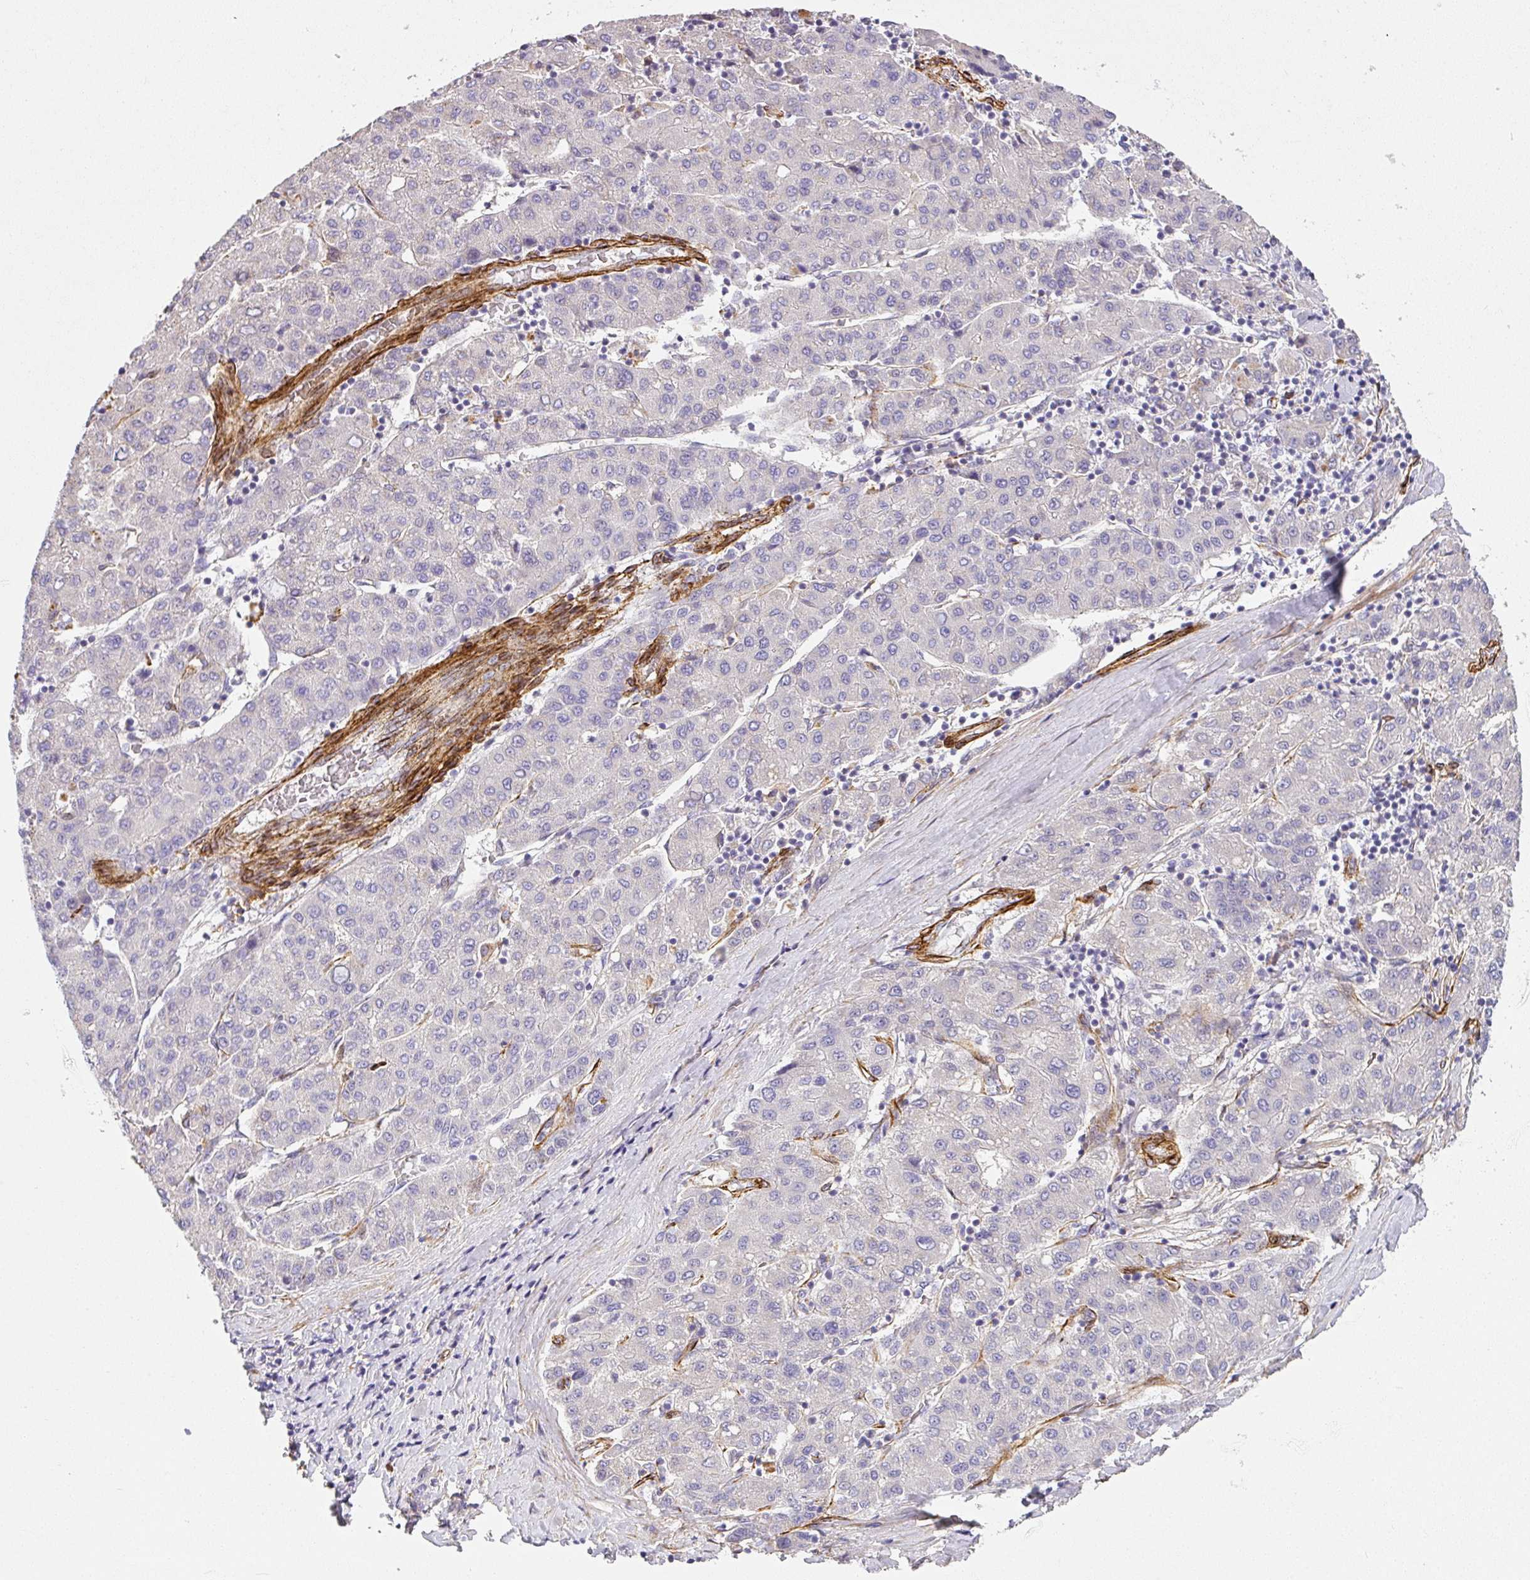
{"staining": {"intensity": "negative", "quantity": "none", "location": "none"}, "tissue": "liver cancer", "cell_type": "Tumor cells", "image_type": "cancer", "snomed": [{"axis": "morphology", "description": "Carcinoma, Hepatocellular, NOS"}, {"axis": "topography", "description": "Liver"}], "caption": "DAB (3,3'-diaminobenzidine) immunohistochemical staining of human hepatocellular carcinoma (liver) demonstrates no significant positivity in tumor cells.", "gene": "SLC25A17", "patient": {"sex": "male", "age": 65}}